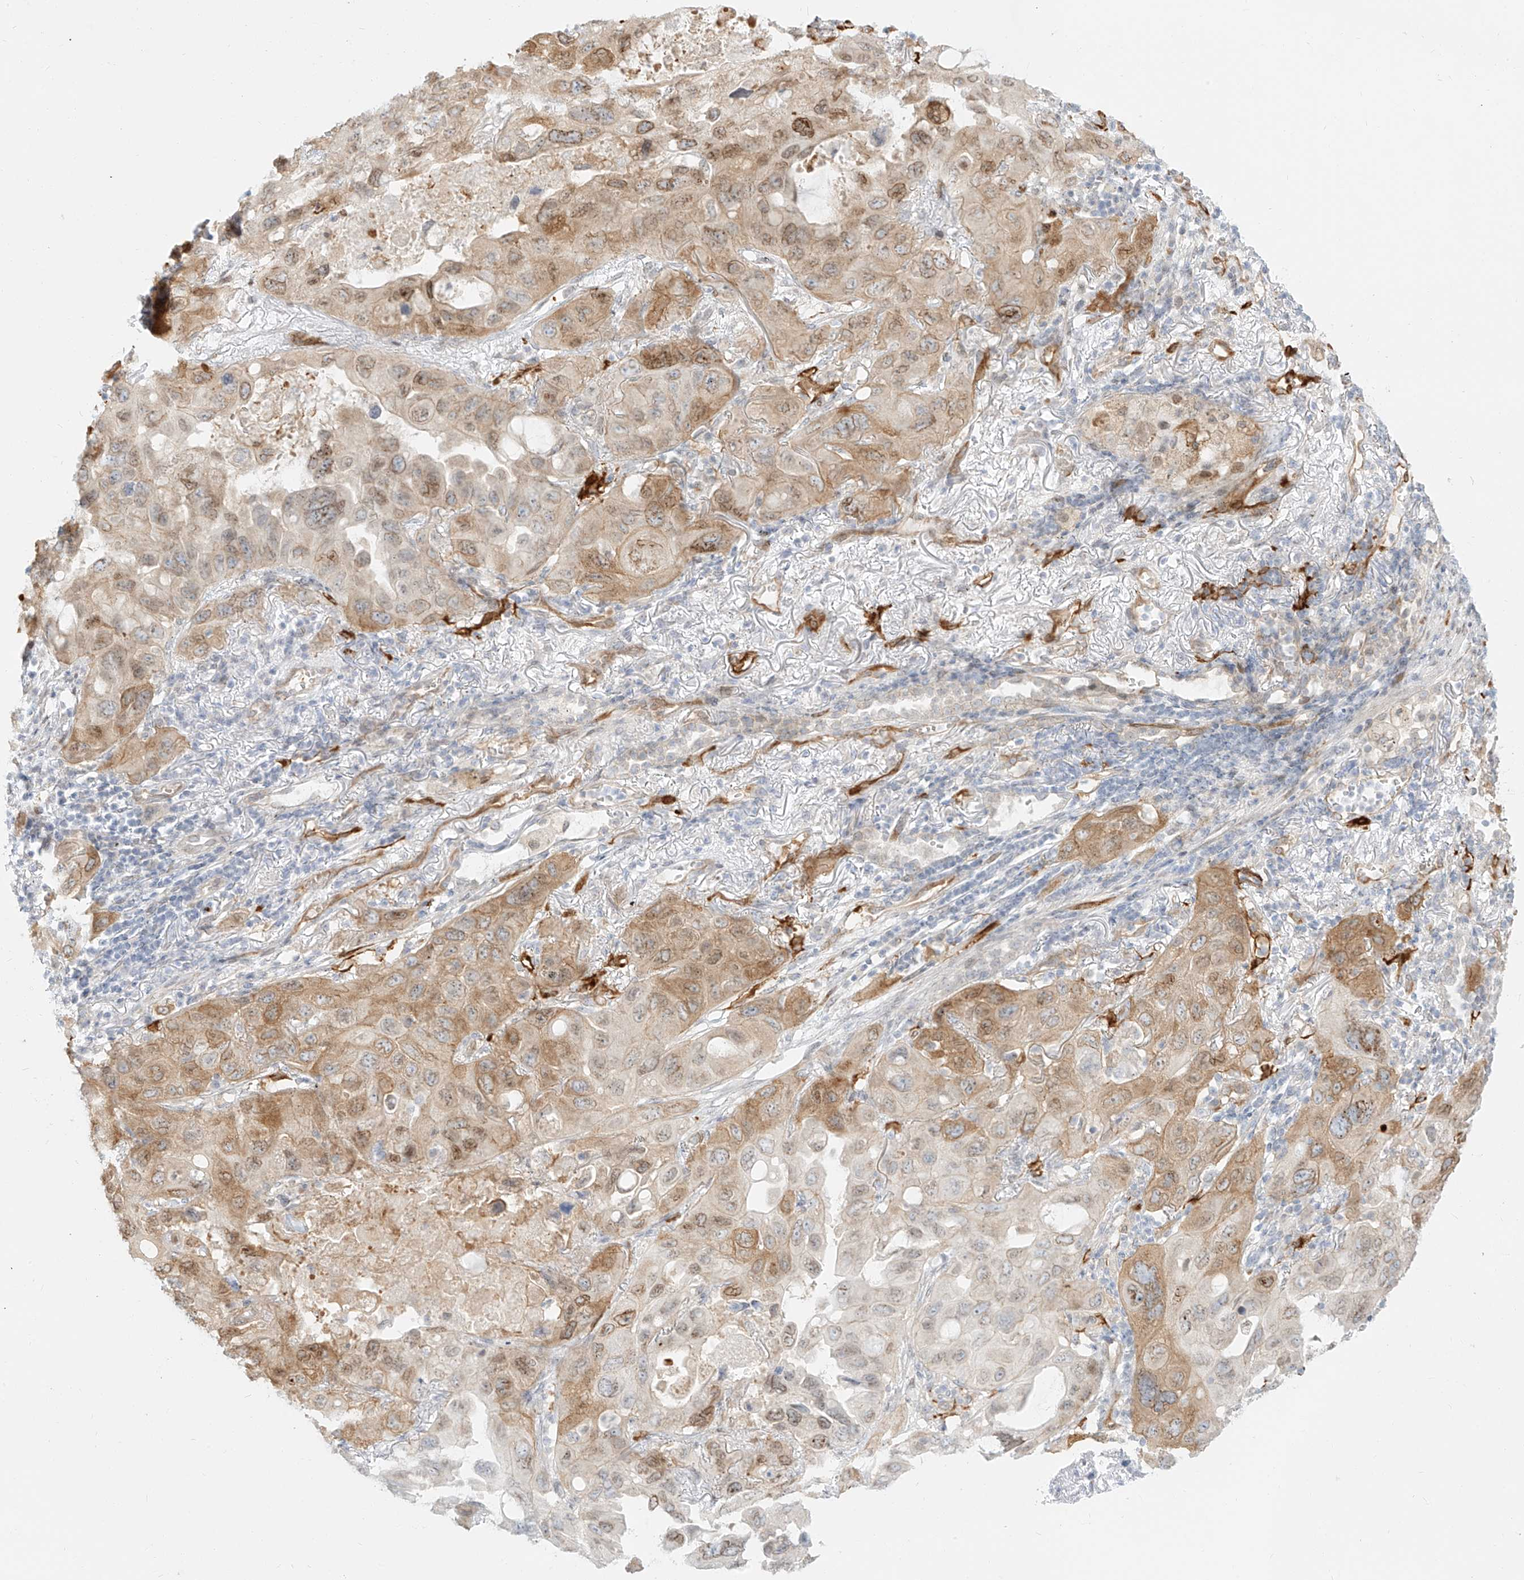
{"staining": {"intensity": "moderate", "quantity": "25%-75%", "location": "cytoplasmic/membranous,nuclear"}, "tissue": "lung cancer", "cell_type": "Tumor cells", "image_type": "cancer", "snomed": [{"axis": "morphology", "description": "Squamous cell carcinoma, NOS"}, {"axis": "topography", "description": "Lung"}], "caption": "Lung cancer stained for a protein demonstrates moderate cytoplasmic/membranous and nuclear positivity in tumor cells. Using DAB (brown) and hematoxylin (blue) stains, captured at high magnification using brightfield microscopy.", "gene": "NHSL1", "patient": {"sex": "female", "age": 73}}